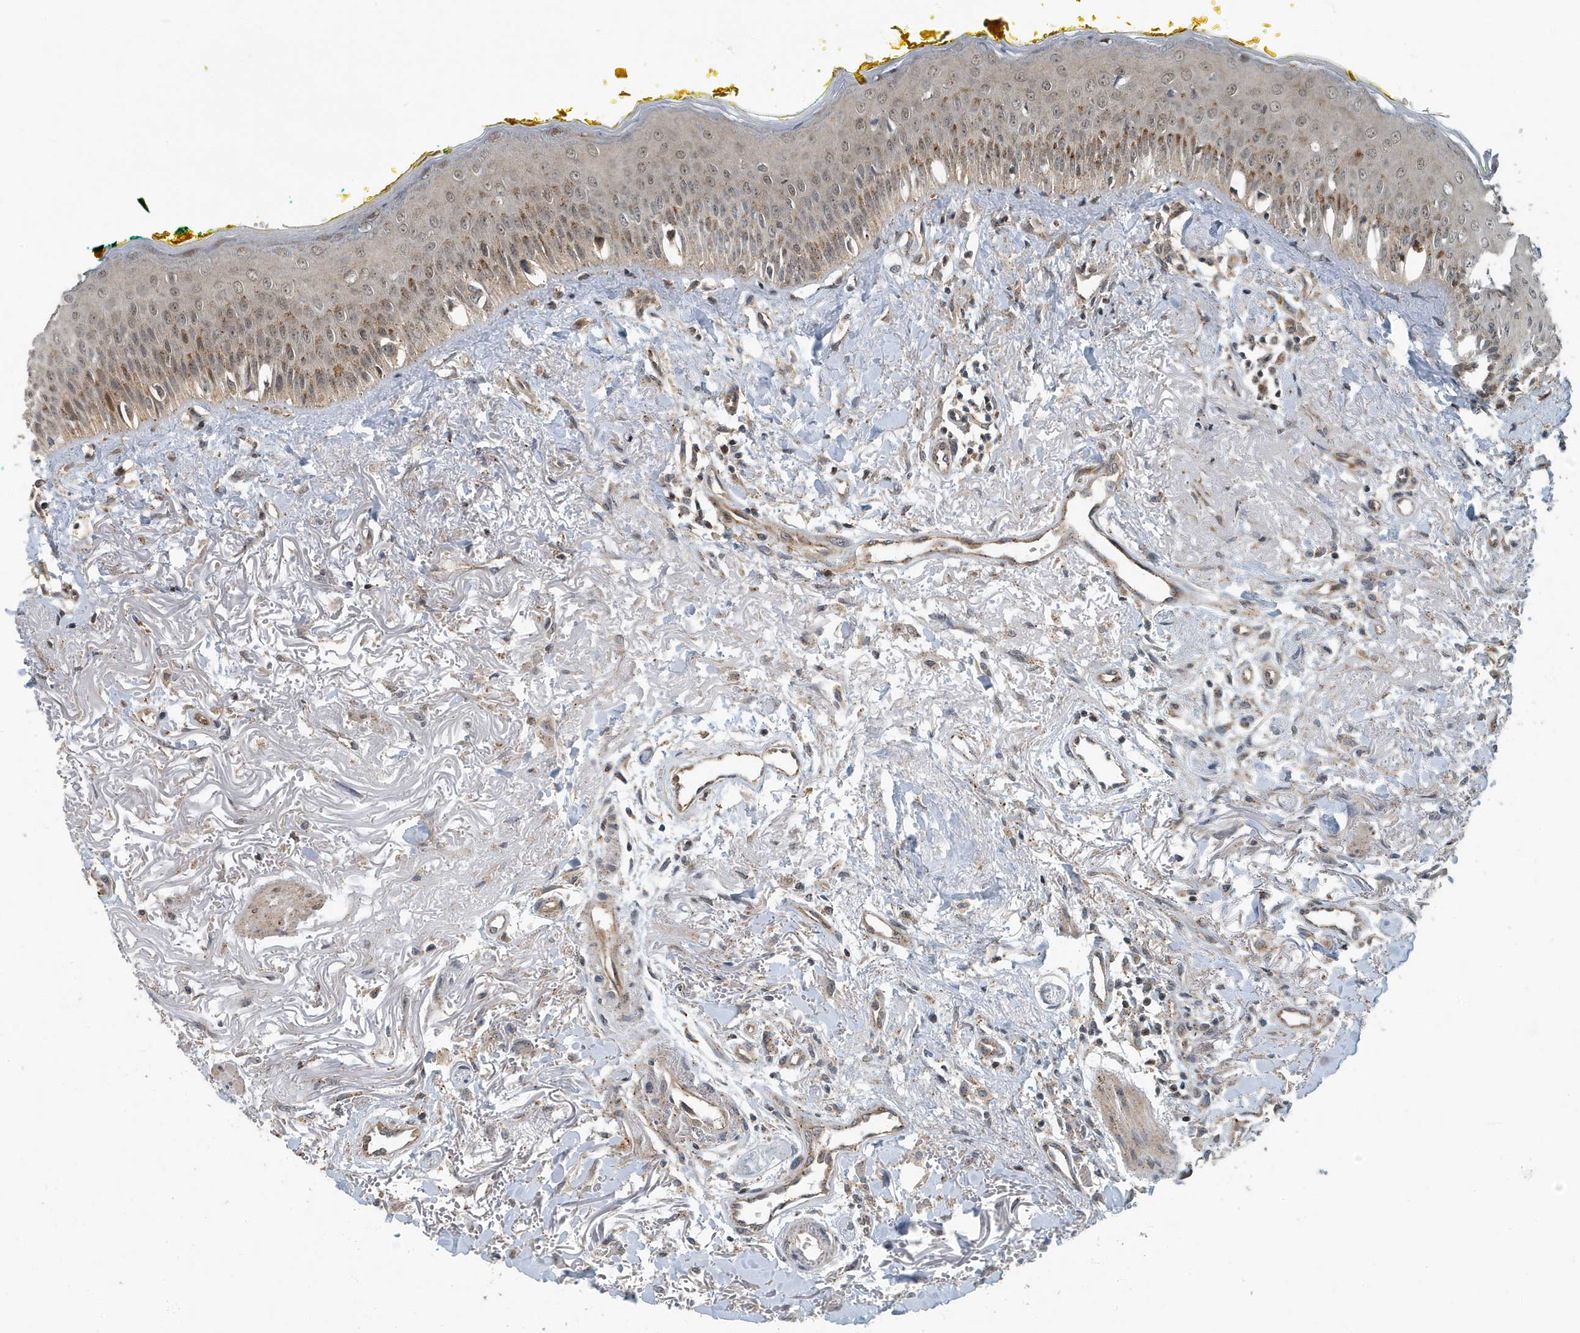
{"staining": {"intensity": "moderate", "quantity": "<25%", "location": "cytoplasmic/membranous"}, "tissue": "oral mucosa", "cell_type": "Squamous epithelial cells", "image_type": "normal", "snomed": [{"axis": "morphology", "description": "Normal tissue, NOS"}, {"axis": "topography", "description": "Oral tissue"}], "caption": "A low amount of moderate cytoplasmic/membranous positivity is seen in approximately <25% of squamous epithelial cells in benign oral mucosa.", "gene": "KIF15", "patient": {"sex": "female", "age": 70}}